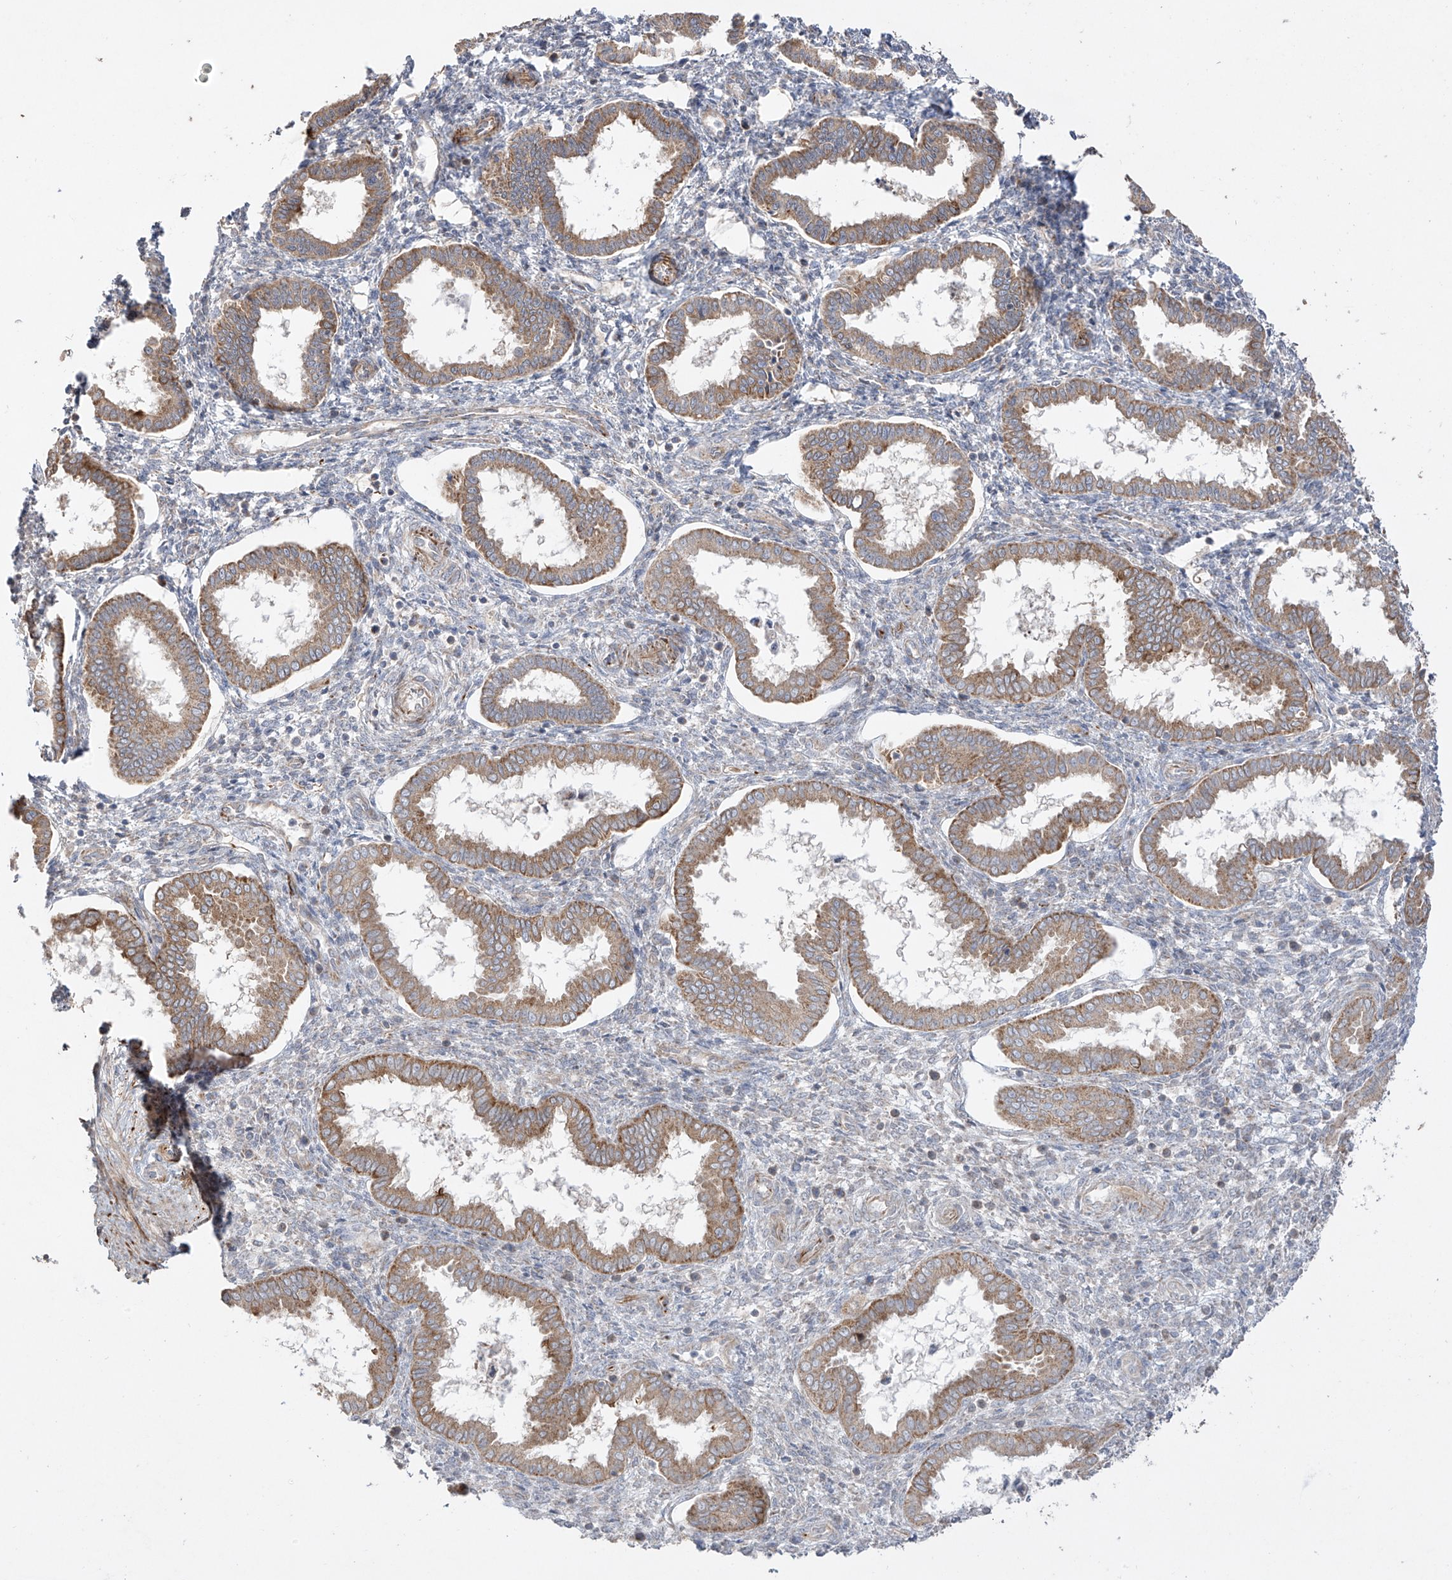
{"staining": {"intensity": "negative", "quantity": "none", "location": "none"}, "tissue": "endometrium", "cell_type": "Cells in endometrial stroma", "image_type": "normal", "snomed": [{"axis": "morphology", "description": "Normal tissue, NOS"}, {"axis": "topography", "description": "Endometrium"}], "caption": "Endometrium stained for a protein using immunohistochemistry (IHC) demonstrates no expression cells in endometrial stroma.", "gene": "DCDC2", "patient": {"sex": "female", "age": 24}}